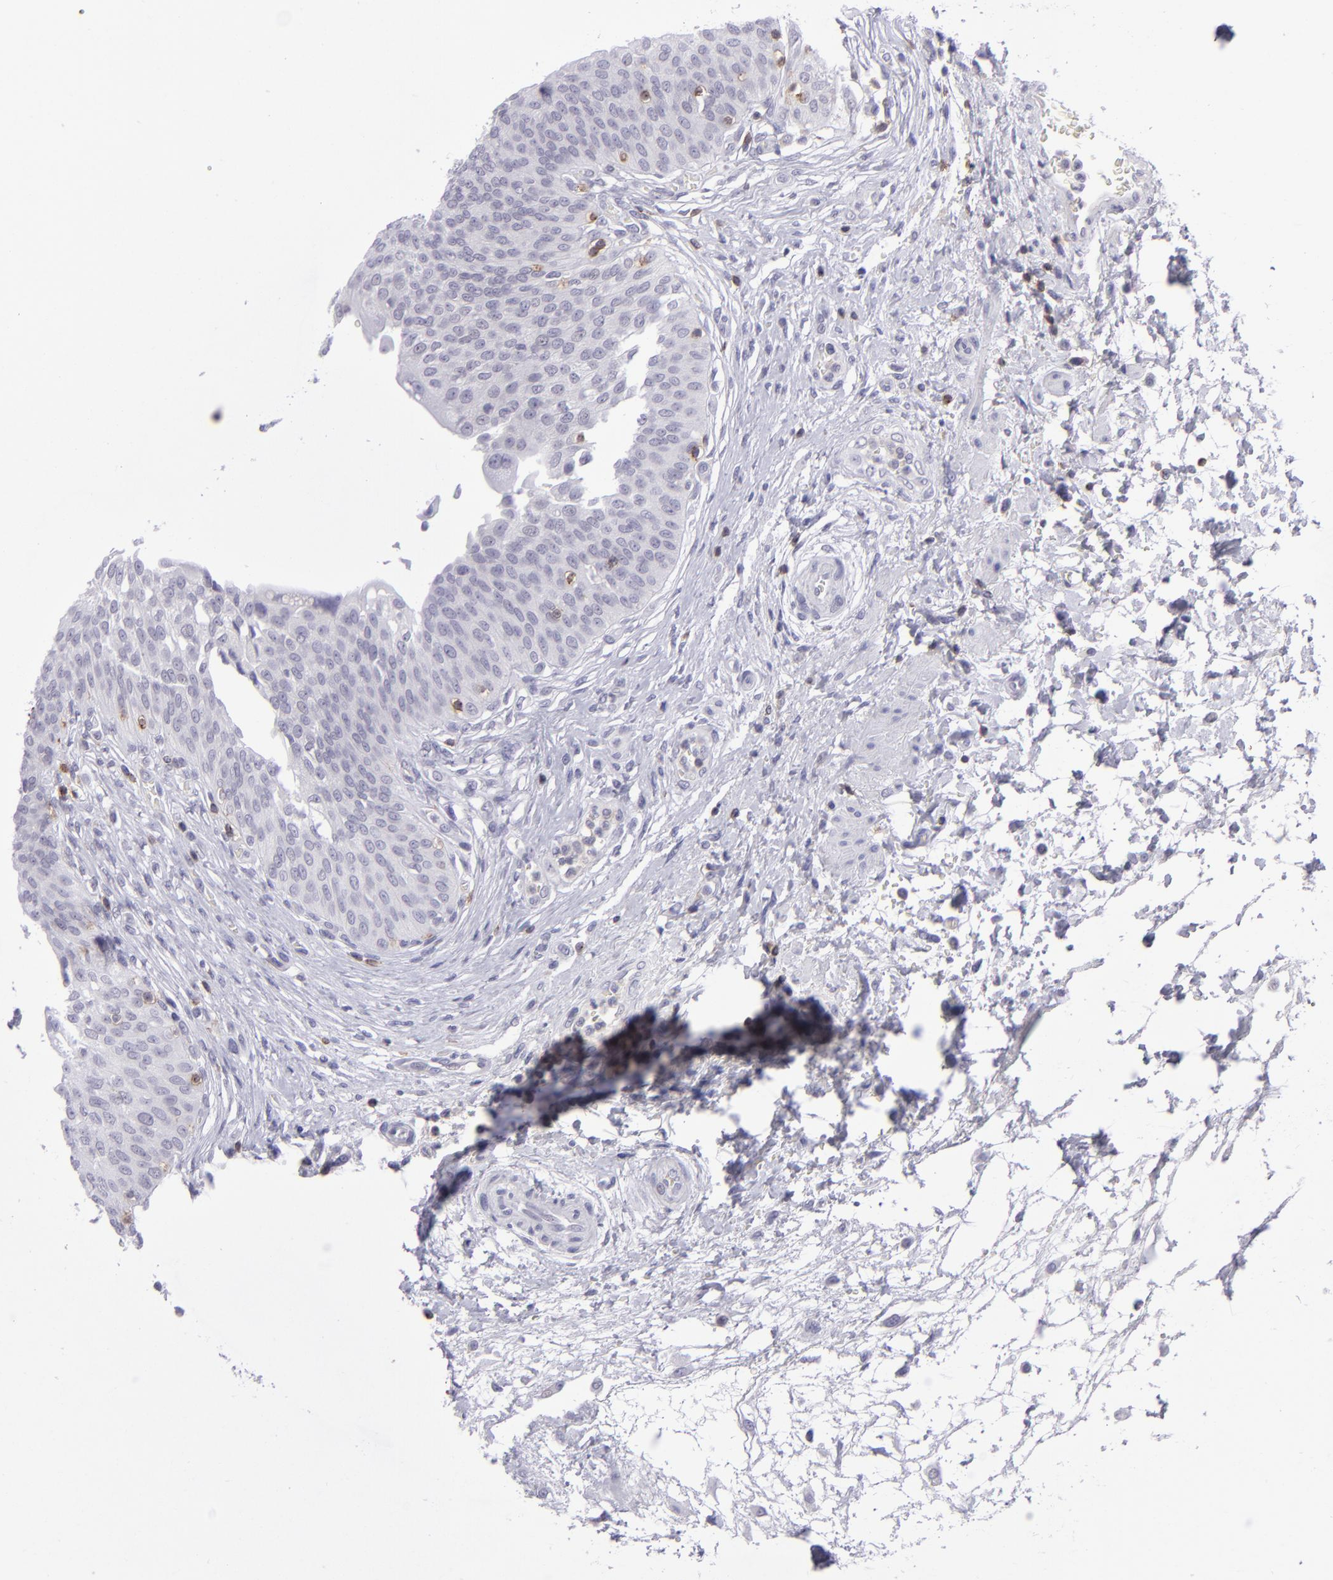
{"staining": {"intensity": "negative", "quantity": "none", "location": "none"}, "tissue": "urinary bladder", "cell_type": "Urothelial cells", "image_type": "normal", "snomed": [{"axis": "morphology", "description": "Normal tissue, NOS"}, {"axis": "topography", "description": "Smooth muscle"}, {"axis": "topography", "description": "Urinary bladder"}], "caption": "An immunohistochemistry photomicrograph of benign urinary bladder is shown. There is no staining in urothelial cells of urinary bladder.", "gene": "CD48", "patient": {"sex": "male", "age": 35}}